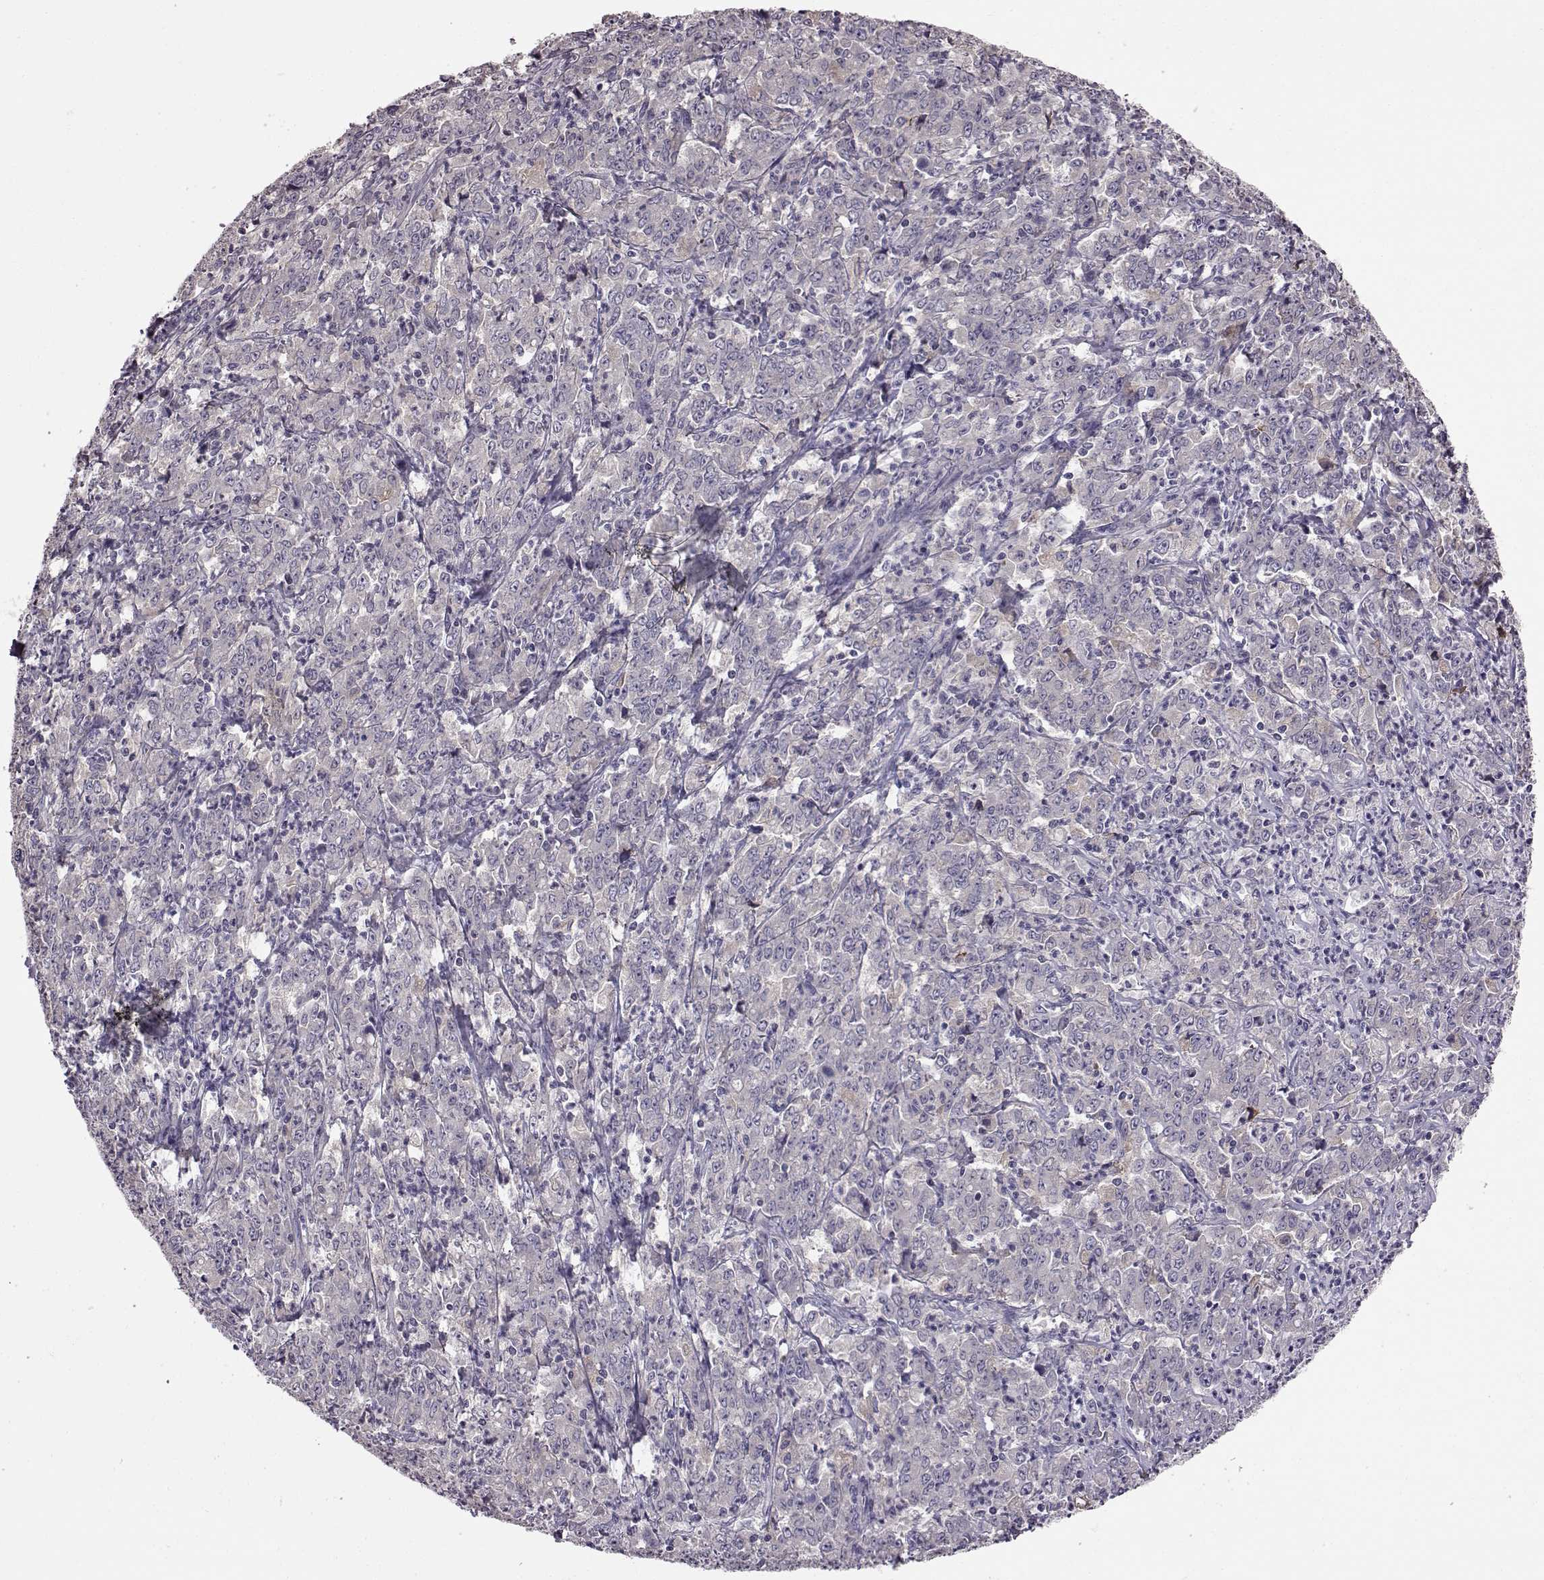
{"staining": {"intensity": "negative", "quantity": "none", "location": "none"}, "tissue": "stomach cancer", "cell_type": "Tumor cells", "image_type": "cancer", "snomed": [{"axis": "morphology", "description": "Adenocarcinoma, NOS"}, {"axis": "topography", "description": "Stomach, lower"}], "caption": "This photomicrograph is of adenocarcinoma (stomach) stained with immunohistochemistry to label a protein in brown with the nuclei are counter-stained blue. There is no expression in tumor cells. (Immunohistochemistry, brightfield microscopy, high magnification).", "gene": "ADGRG2", "patient": {"sex": "female", "age": 71}}